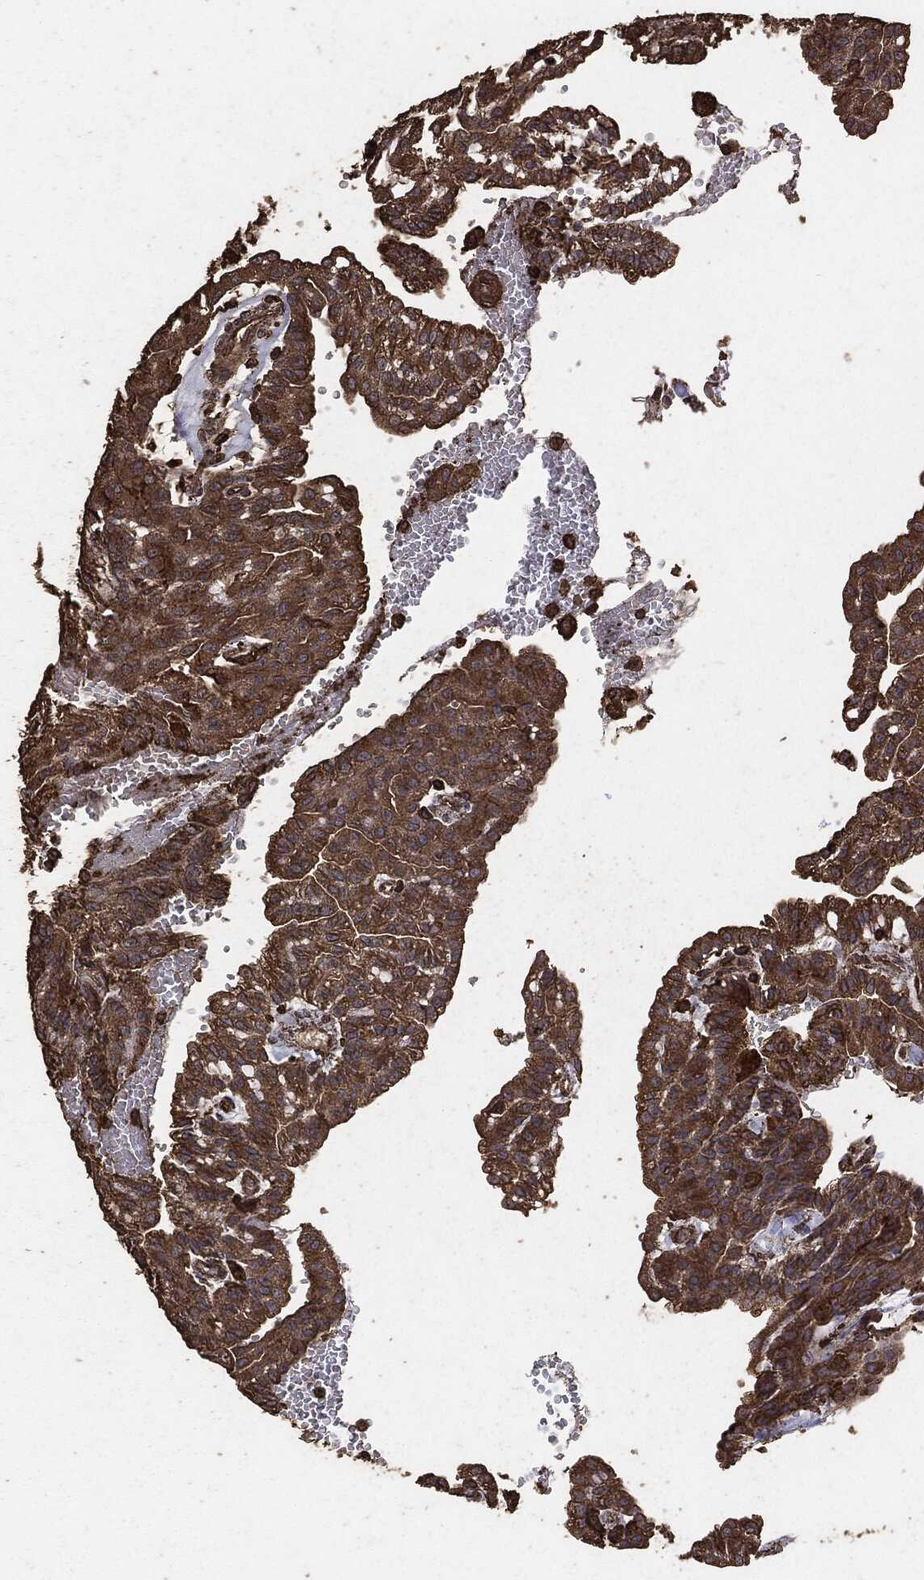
{"staining": {"intensity": "moderate", "quantity": ">75%", "location": "cytoplasmic/membranous"}, "tissue": "renal cancer", "cell_type": "Tumor cells", "image_type": "cancer", "snomed": [{"axis": "morphology", "description": "Adenocarcinoma, NOS"}, {"axis": "topography", "description": "Kidney"}], "caption": "Immunohistochemistry photomicrograph of neoplastic tissue: human adenocarcinoma (renal) stained using IHC reveals medium levels of moderate protein expression localized specifically in the cytoplasmic/membranous of tumor cells, appearing as a cytoplasmic/membranous brown color.", "gene": "MTOR", "patient": {"sex": "male", "age": 63}}